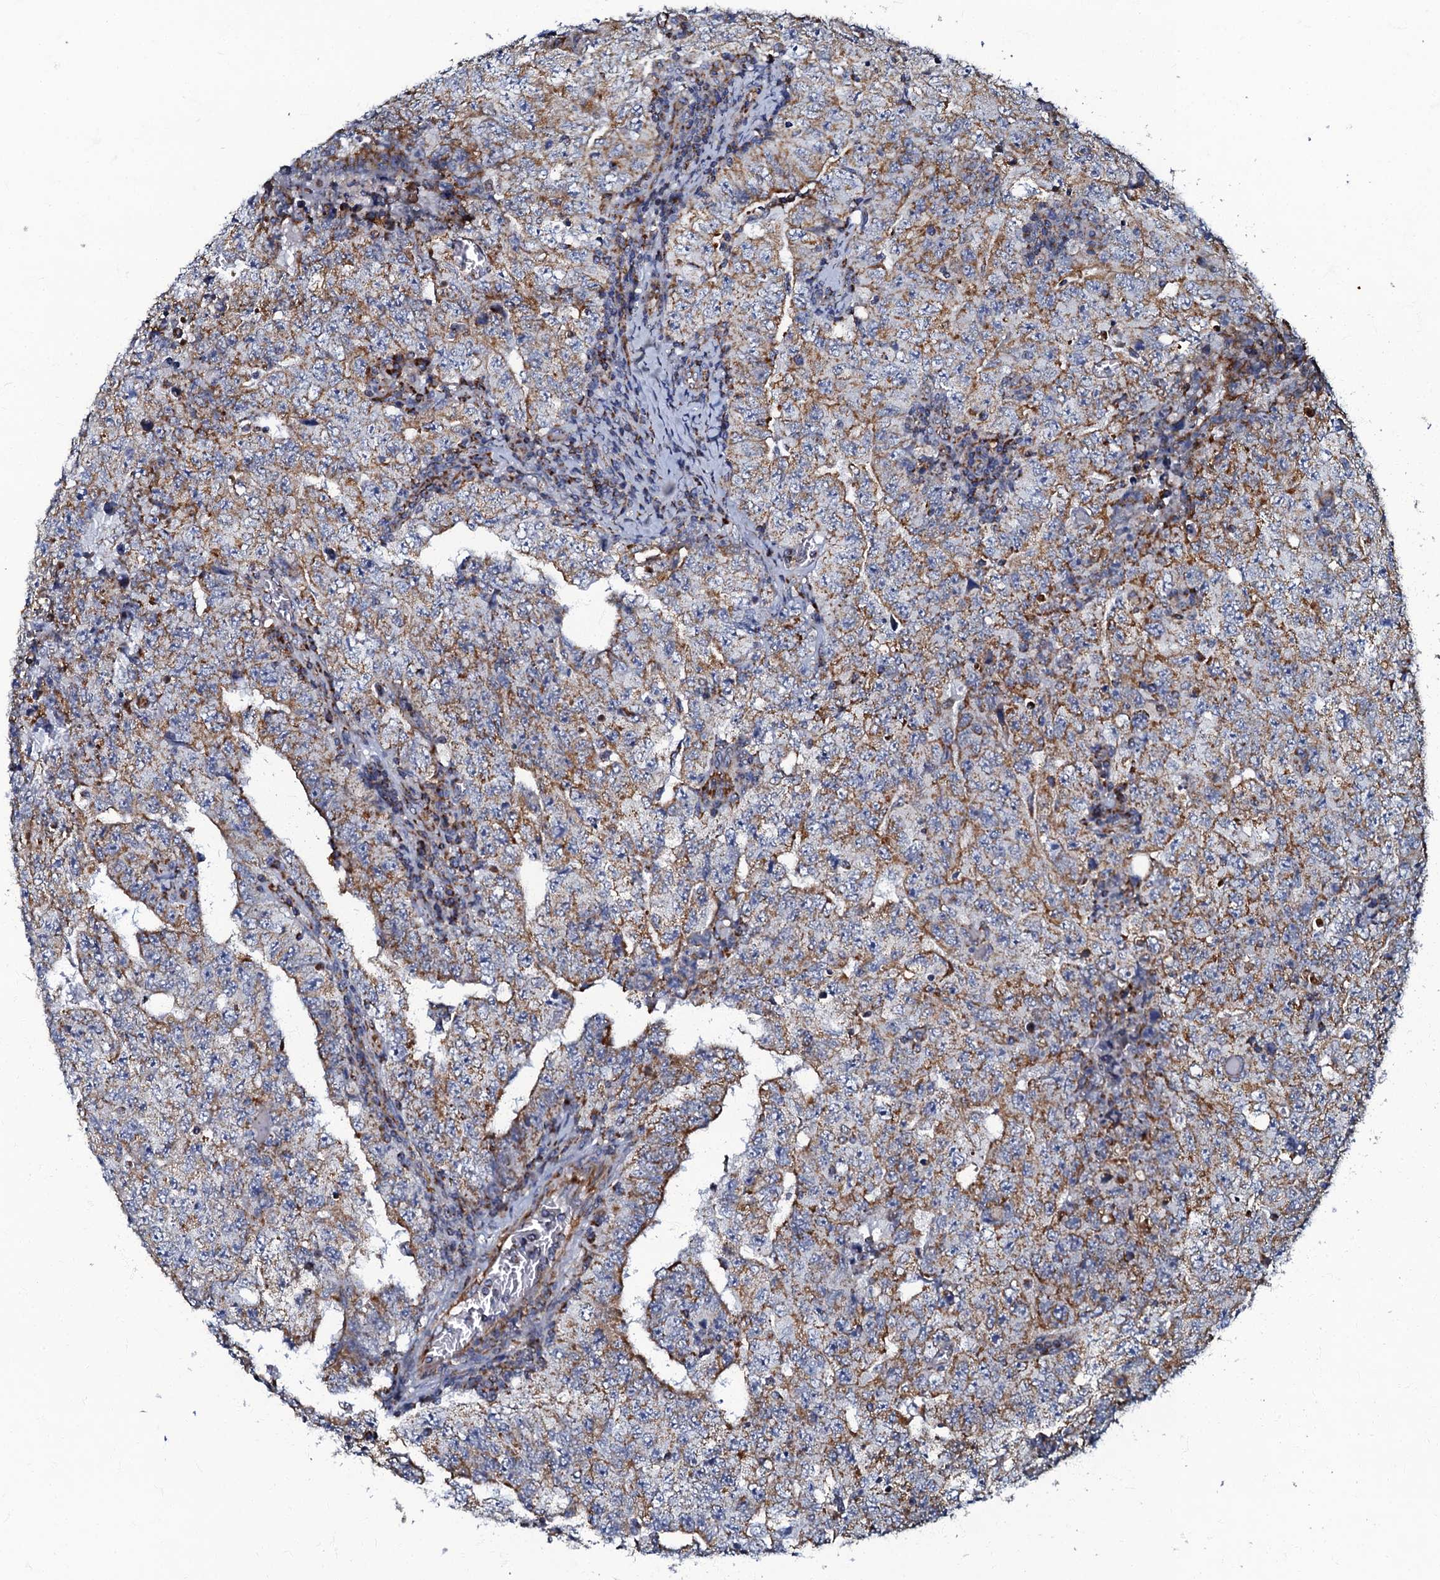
{"staining": {"intensity": "moderate", "quantity": ">75%", "location": "cytoplasmic/membranous"}, "tissue": "testis cancer", "cell_type": "Tumor cells", "image_type": "cancer", "snomed": [{"axis": "morphology", "description": "Carcinoma, Embryonal, NOS"}, {"axis": "topography", "description": "Testis"}], "caption": "Embryonal carcinoma (testis) stained for a protein (brown) reveals moderate cytoplasmic/membranous positive staining in approximately >75% of tumor cells.", "gene": "NDUFA12", "patient": {"sex": "male", "age": 26}}